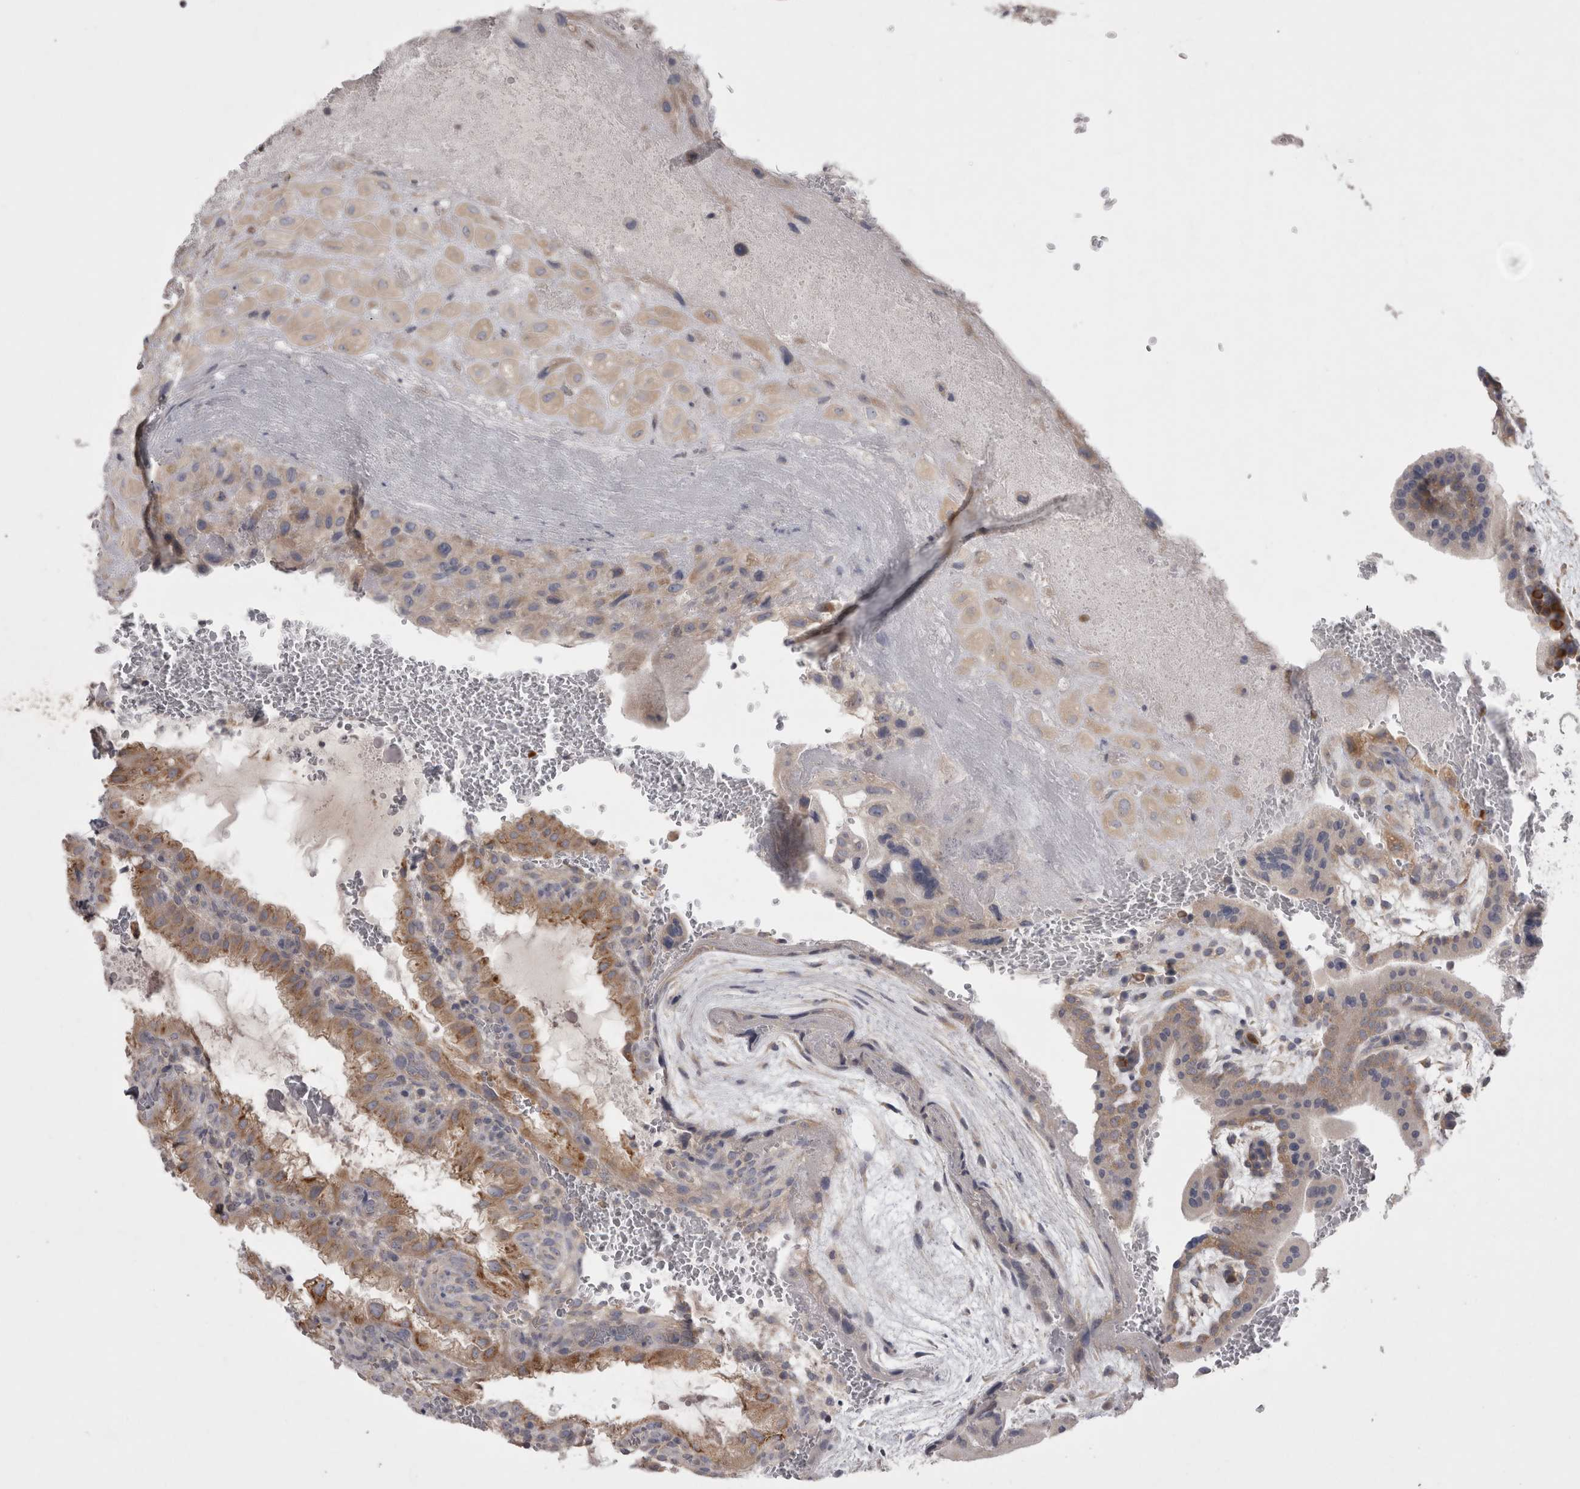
{"staining": {"intensity": "weak", "quantity": ">75%", "location": "cytoplasmic/membranous"}, "tissue": "placenta", "cell_type": "Decidual cells", "image_type": "normal", "snomed": [{"axis": "morphology", "description": "Normal tissue, NOS"}, {"axis": "topography", "description": "Placenta"}], "caption": "IHC (DAB (3,3'-diaminobenzidine)) staining of unremarkable human placenta demonstrates weak cytoplasmic/membranous protein staining in approximately >75% of decidual cells. The staining is performed using DAB (3,3'-diaminobenzidine) brown chromogen to label protein expression. The nuclei are counter-stained blue using hematoxylin.", "gene": "LRRC40", "patient": {"sex": "female", "age": 35}}